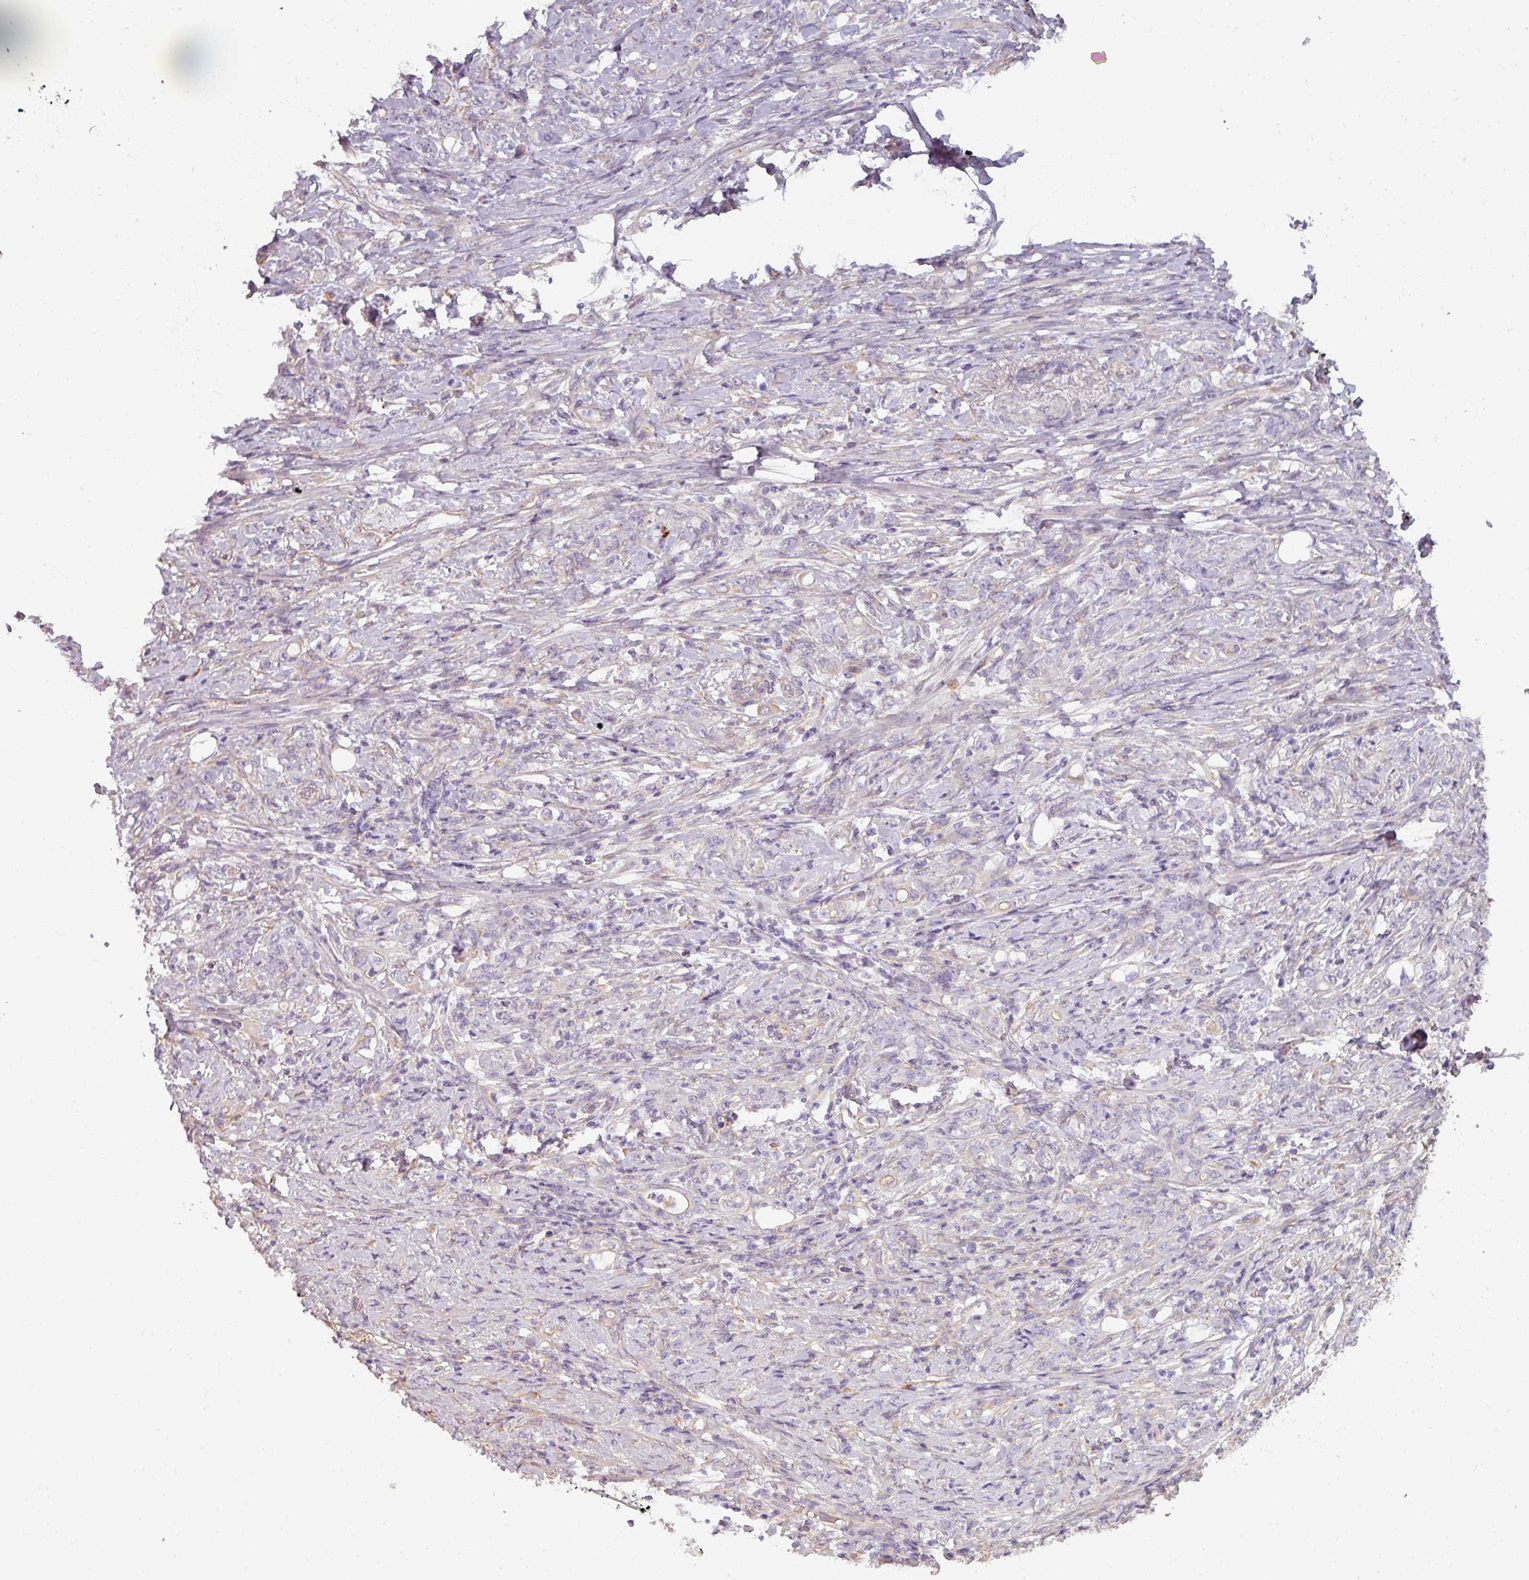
{"staining": {"intensity": "negative", "quantity": "none", "location": "none"}, "tissue": "stomach cancer", "cell_type": "Tumor cells", "image_type": "cancer", "snomed": [{"axis": "morphology", "description": "Adenocarcinoma, NOS"}, {"axis": "topography", "description": "Stomach"}], "caption": "The IHC micrograph has no significant staining in tumor cells of stomach cancer (adenocarcinoma) tissue. (DAB immunohistochemistry with hematoxylin counter stain).", "gene": "ASB1", "patient": {"sex": "female", "age": 79}}